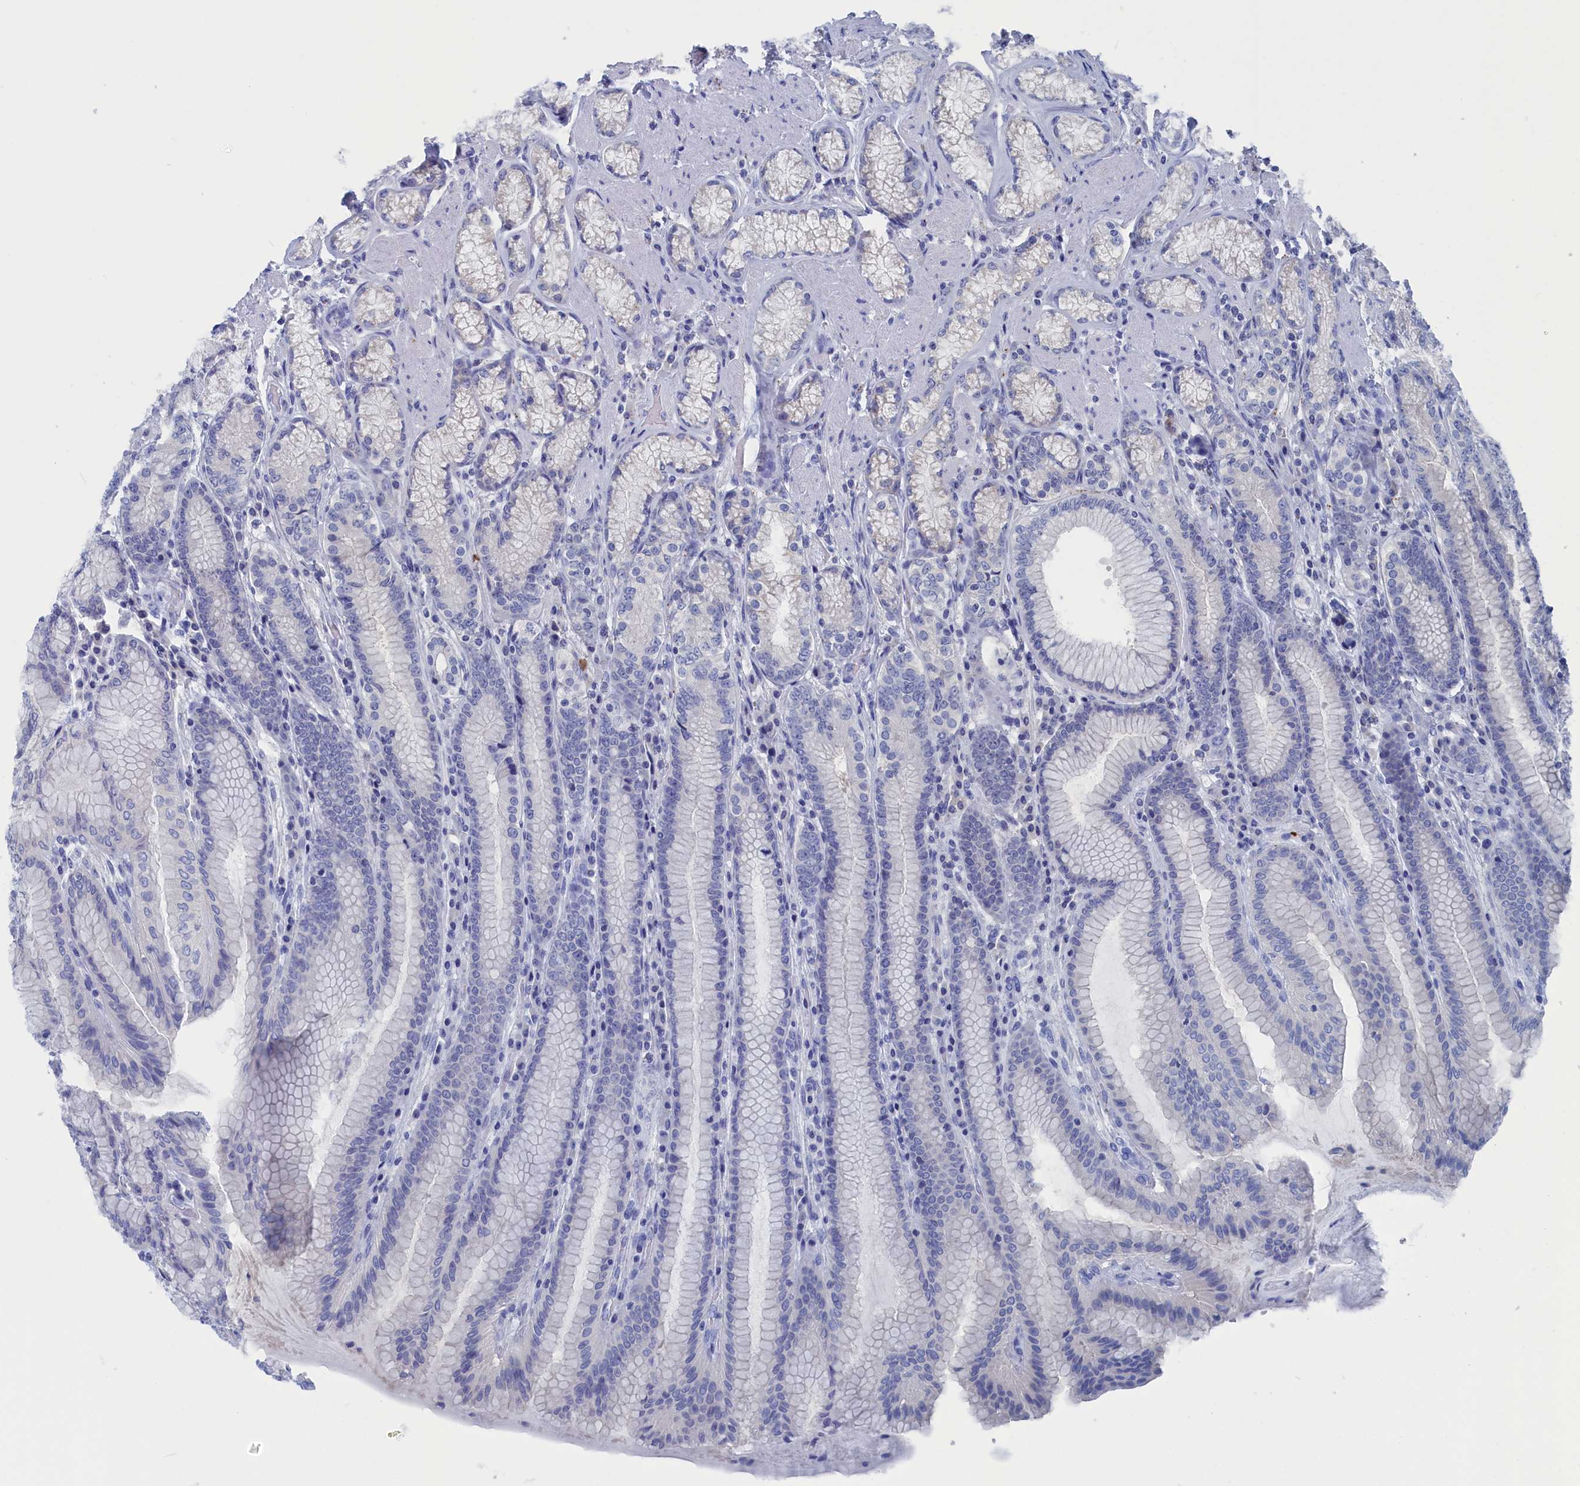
{"staining": {"intensity": "negative", "quantity": "none", "location": "none"}, "tissue": "stomach", "cell_type": "Glandular cells", "image_type": "normal", "snomed": [{"axis": "morphology", "description": "Normal tissue, NOS"}, {"axis": "topography", "description": "Stomach, upper"}, {"axis": "topography", "description": "Stomach, lower"}], "caption": "A histopathology image of human stomach is negative for staining in glandular cells. The staining is performed using DAB (3,3'-diaminobenzidine) brown chromogen with nuclei counter-stained in using hematoxylin.", "gene": "CEND1", "patient": {"sex": "female", "age": 76}}